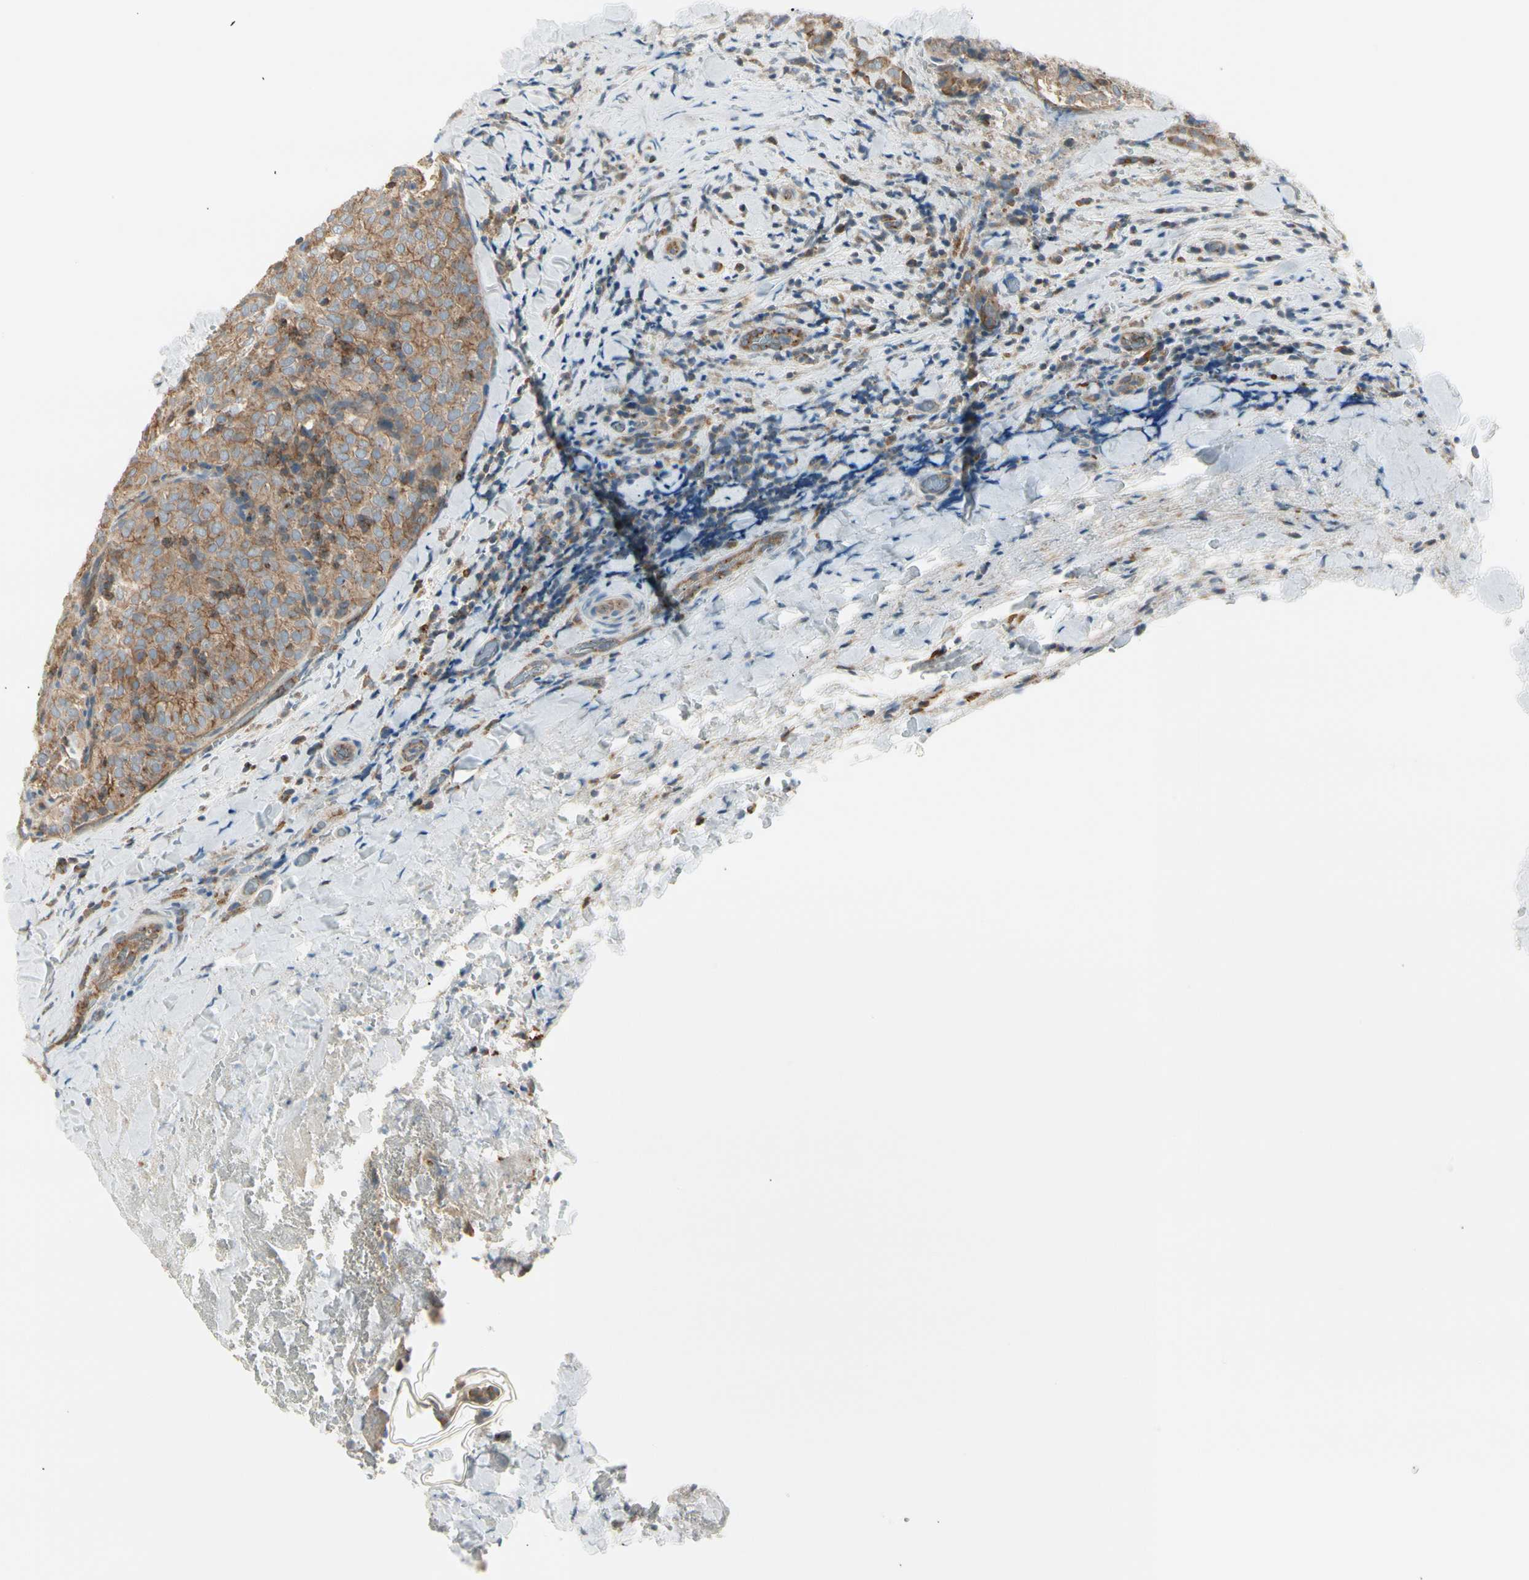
{"staining": {"intensity": "moderate", "quantity": ">75%", "location": "cytoplasmic/membranous"}, "tissue": "thyroid cancer", "cell_type": "Tumor cells", "image_type": "cancer", "snomed": [{"axis": "morphology", "description": "Normal tissue, NOS"}, {"axis": "morphology", "description": "Papillary adenocarcinoma, NOS"}, {"axis": "topography", "description": "Thyroid gland"}], "caption": "This photomicrograph reveals immunohistochemistry (IHC) staining of human papillary adenocarcinoma (thyroid), with medium moderate cytoplasmic/membranous expression in approximately >75% of tumor cells.", "gene": "AGFG1", "patient": {"sex": "female", "age": 30}}